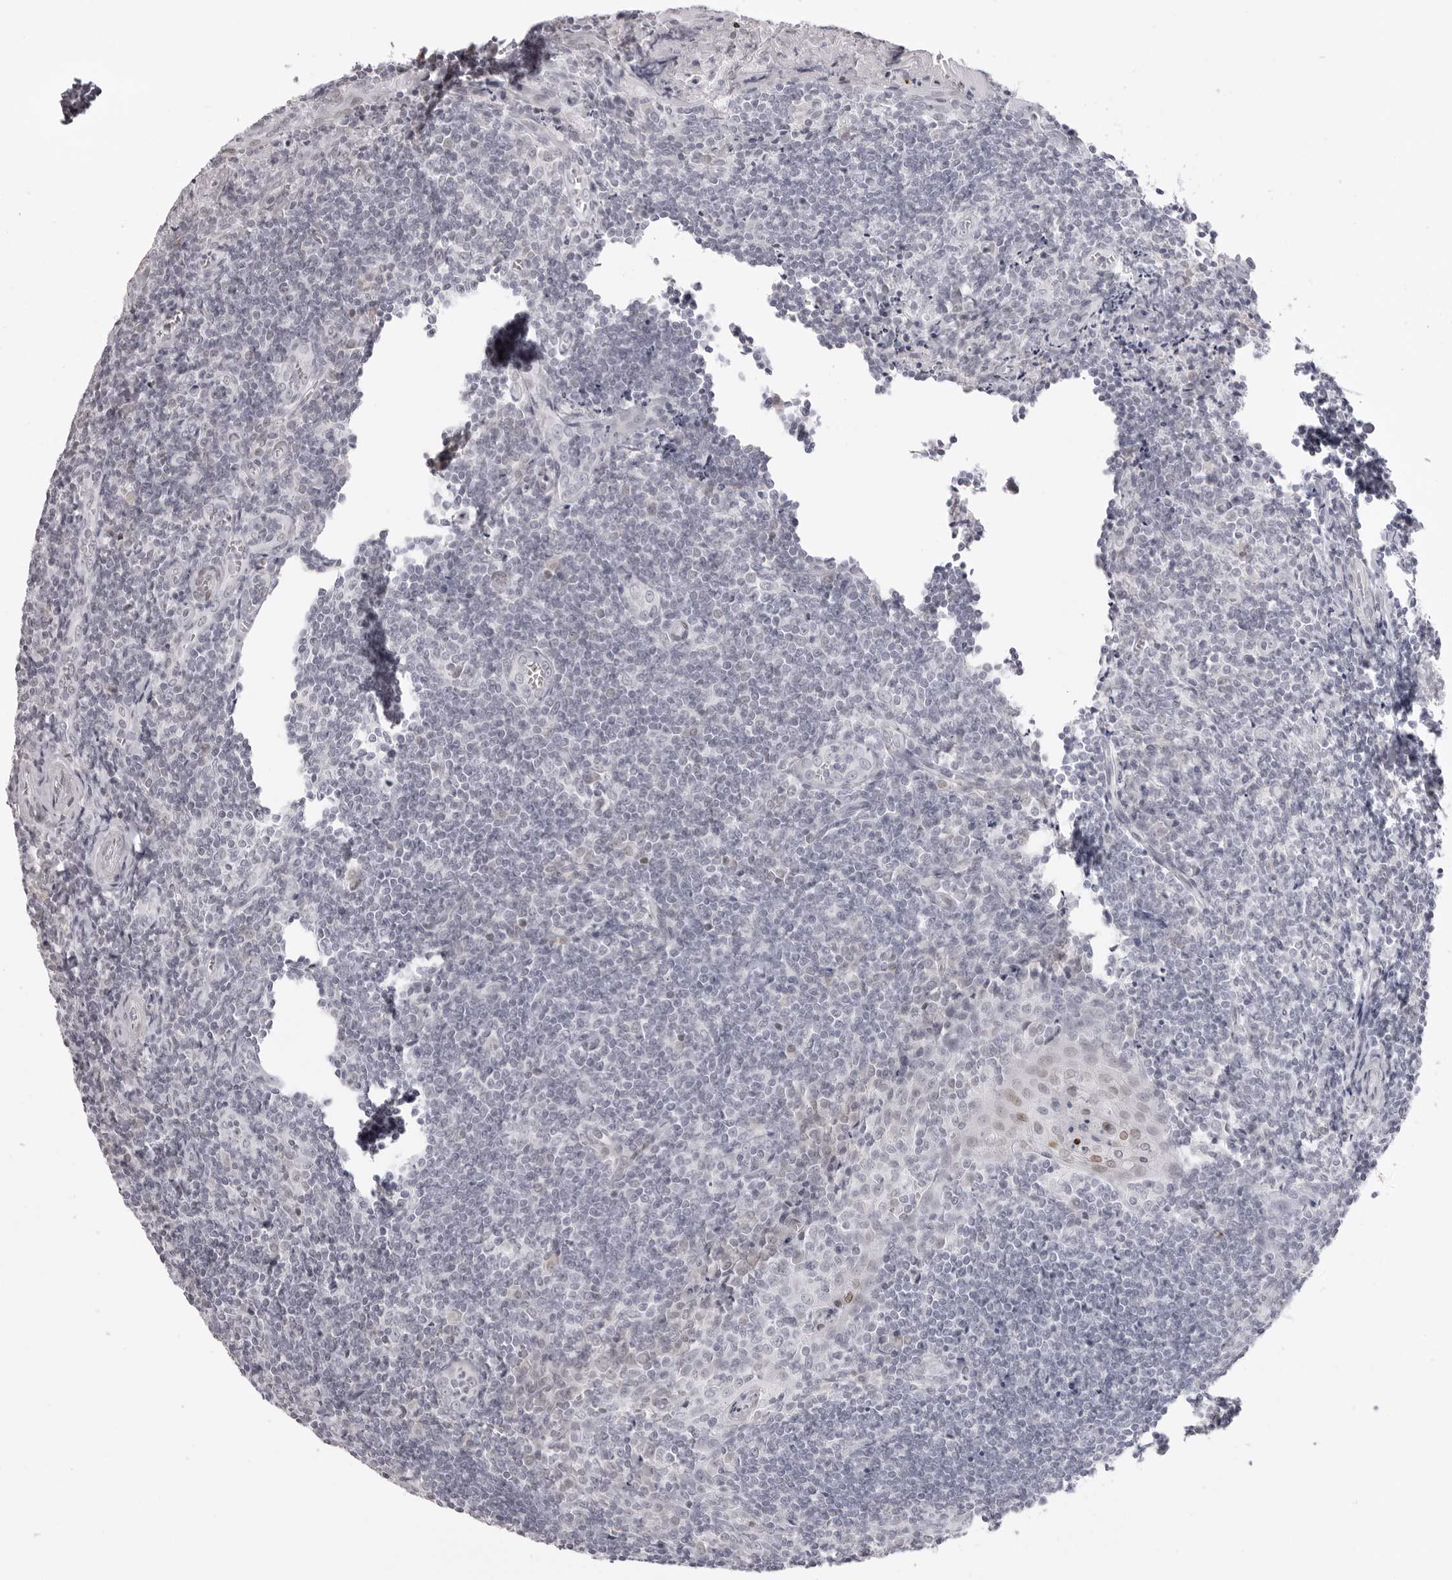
{"staining": {"intensity": "weak", "quantity": "<25%", "location": "nuclear"}, "tissue": "tonsil", "cell_type": "Germinal center cells", "image_type": "normal", "snomed": [{"axis": "morphology", "description": "Normal tissue, NOS"}, {"axis": "topography", "description": "Tonsil"}], "caption": "Germinal center cells show no significant positivity in unremarkable tonsil. Nuclei are stained in blue.", "gene": "MAFK", "patient": {"sex": "male", "age": 27}}